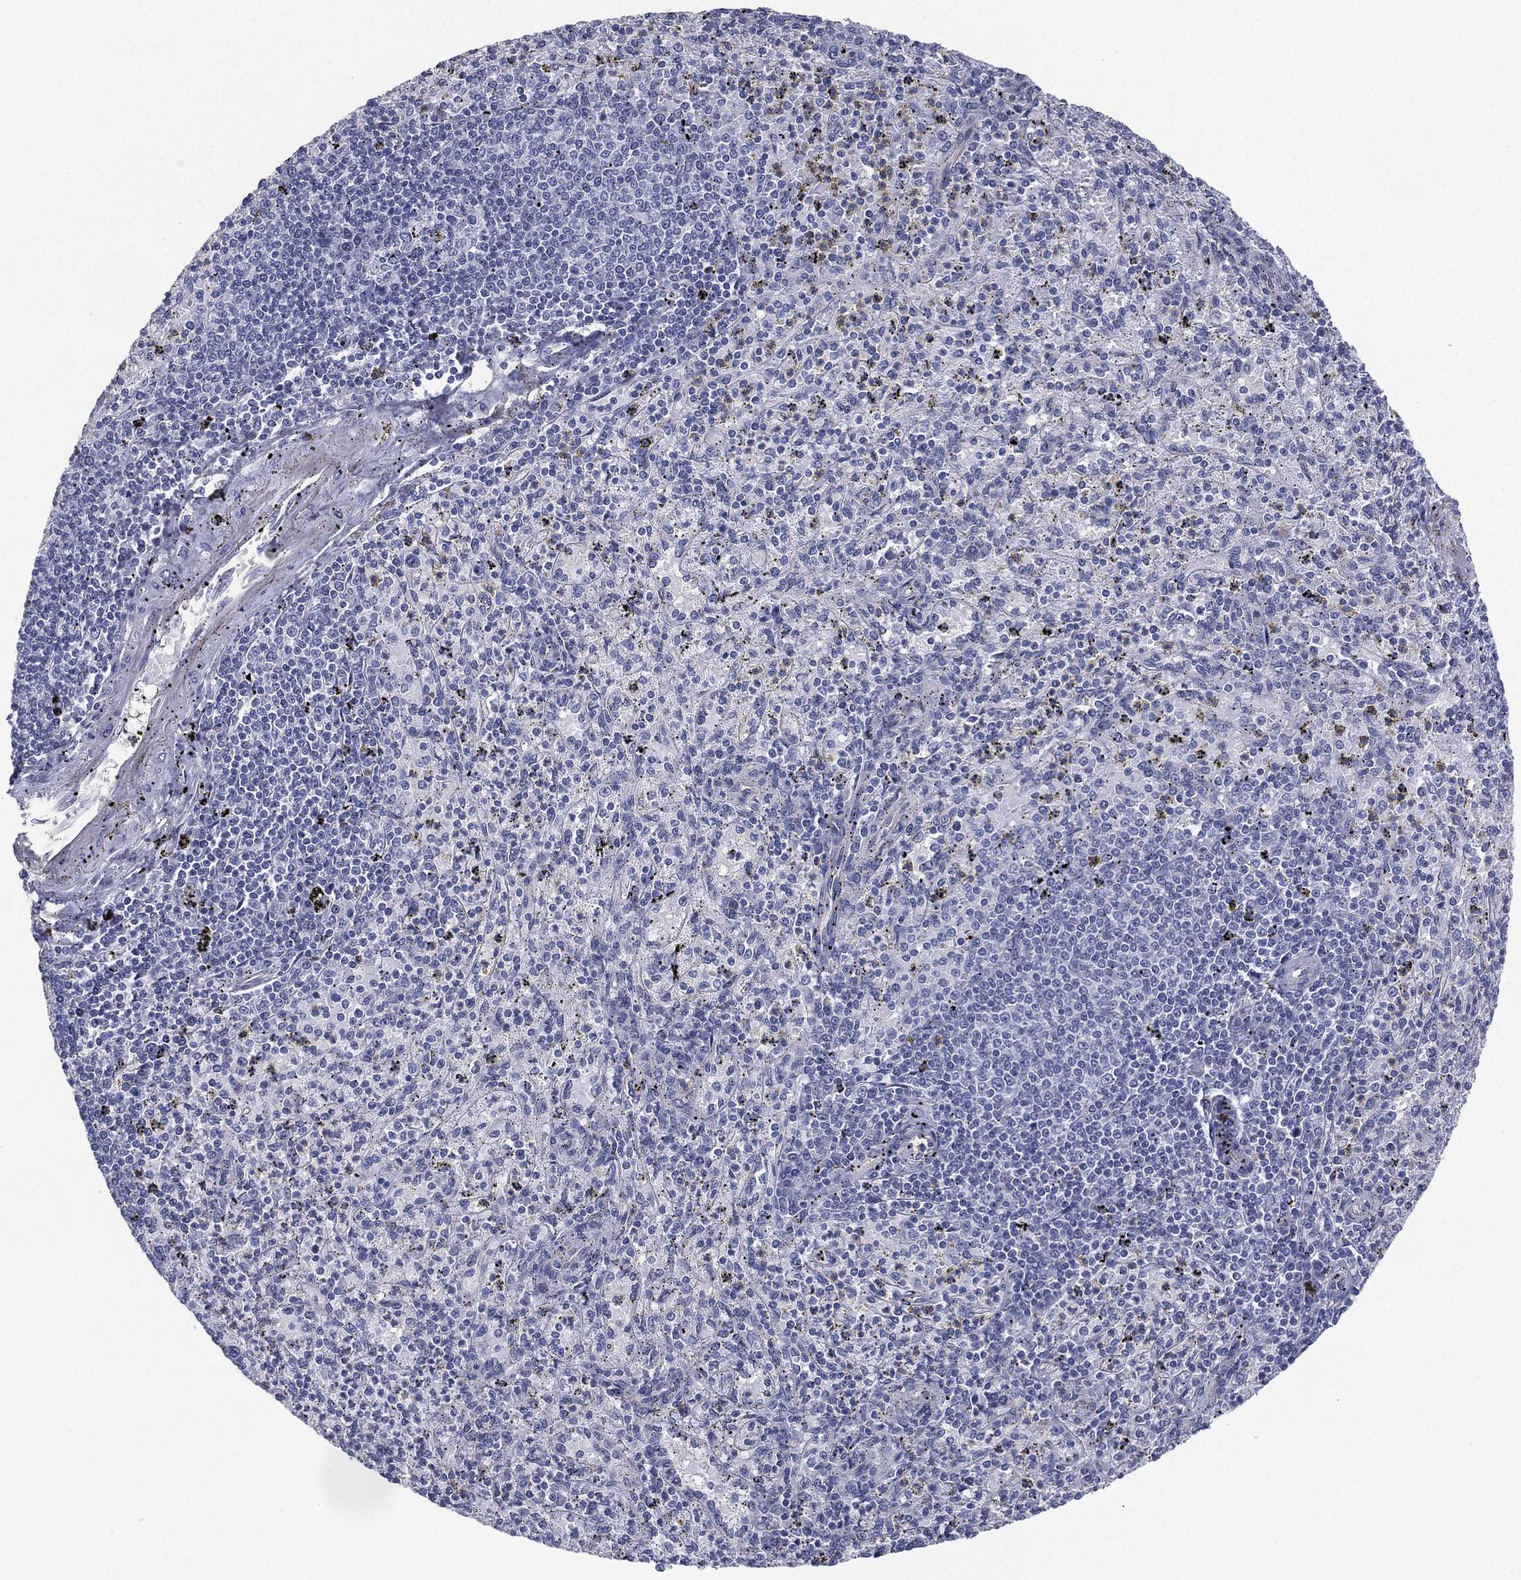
{"staining": {"intensity": "negative", "quantity": "none", "location": "none"}, "tissue": "spleen", "cell_type": "Cells in red pulp", "image_type": "normal", "snomed": [{"axis": "morphology", "description": "Normal tissue, NOS"}, {"axis": "topography", "description": "Spleen"}], "caption": "This histopathology image is of benign spleen stained with immunohistochemistry to label a protein in brown with the nuclei are counter-stained blue. There is no positivity in cells in red pulp. (Stains: DAB (3,3'-diaminobenzidine) IHC with hematoxylin counter stain, Microscopy: brightfield microscopy at high magnification).", "gene": "CCDC70", "patient": {"sex": "male", "age": 60}}